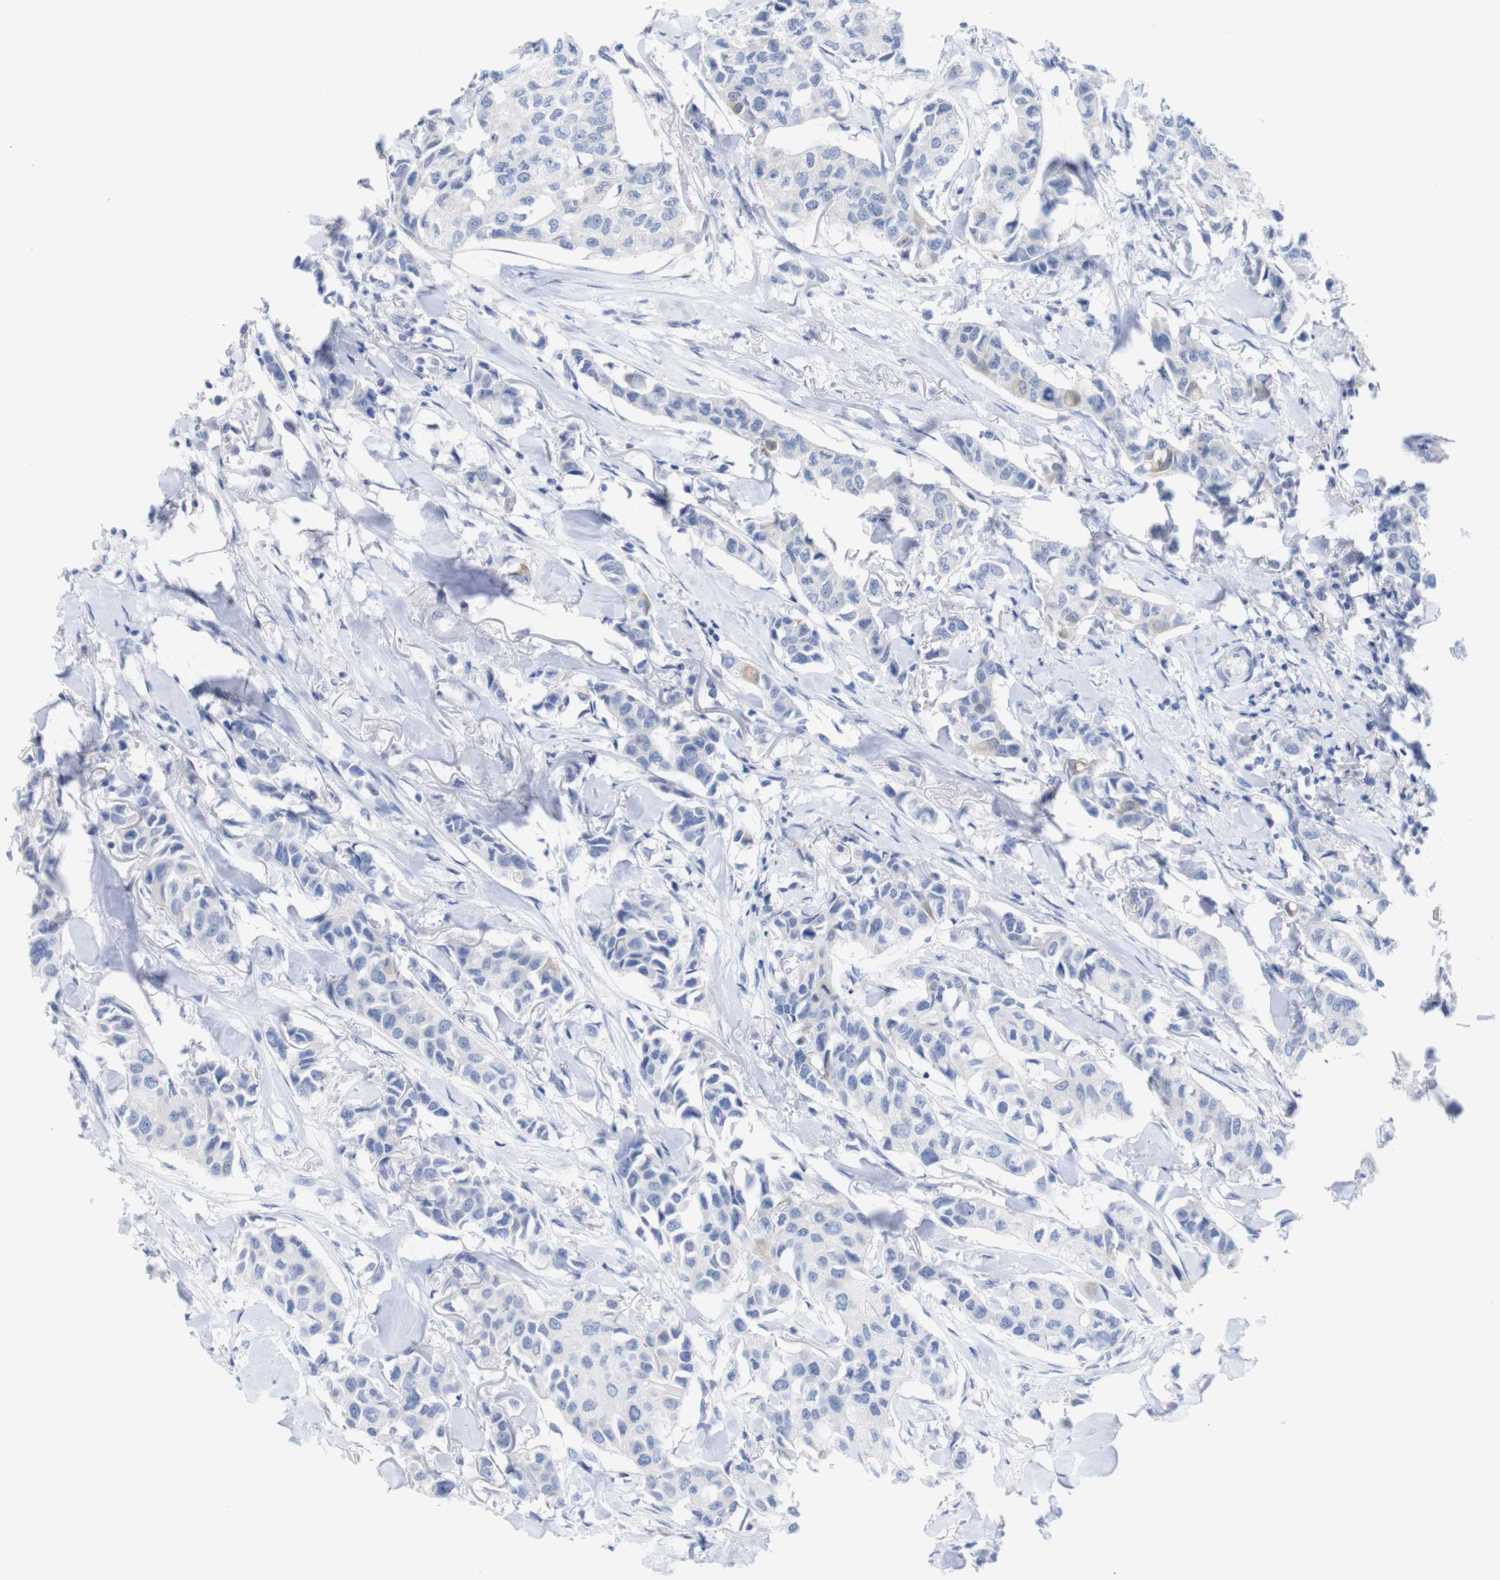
{"staining": {"intensity": "weak", "quantity": "<25%", "location": "cytoplasmic/membranous"}, "tissue": "breast cancer", "cell_type": "Tumor cells", "image_type": "cancer", "snomed": [{"axis": "morphology", "description": "Duct carcinoma"}, {"axis": "topography", "description": "Breast"}], "caption": "Tumor cells show no significant staining in breast cancer.", "gene": "PNMA1", "patient": {"sex": "female", "age": 80}}